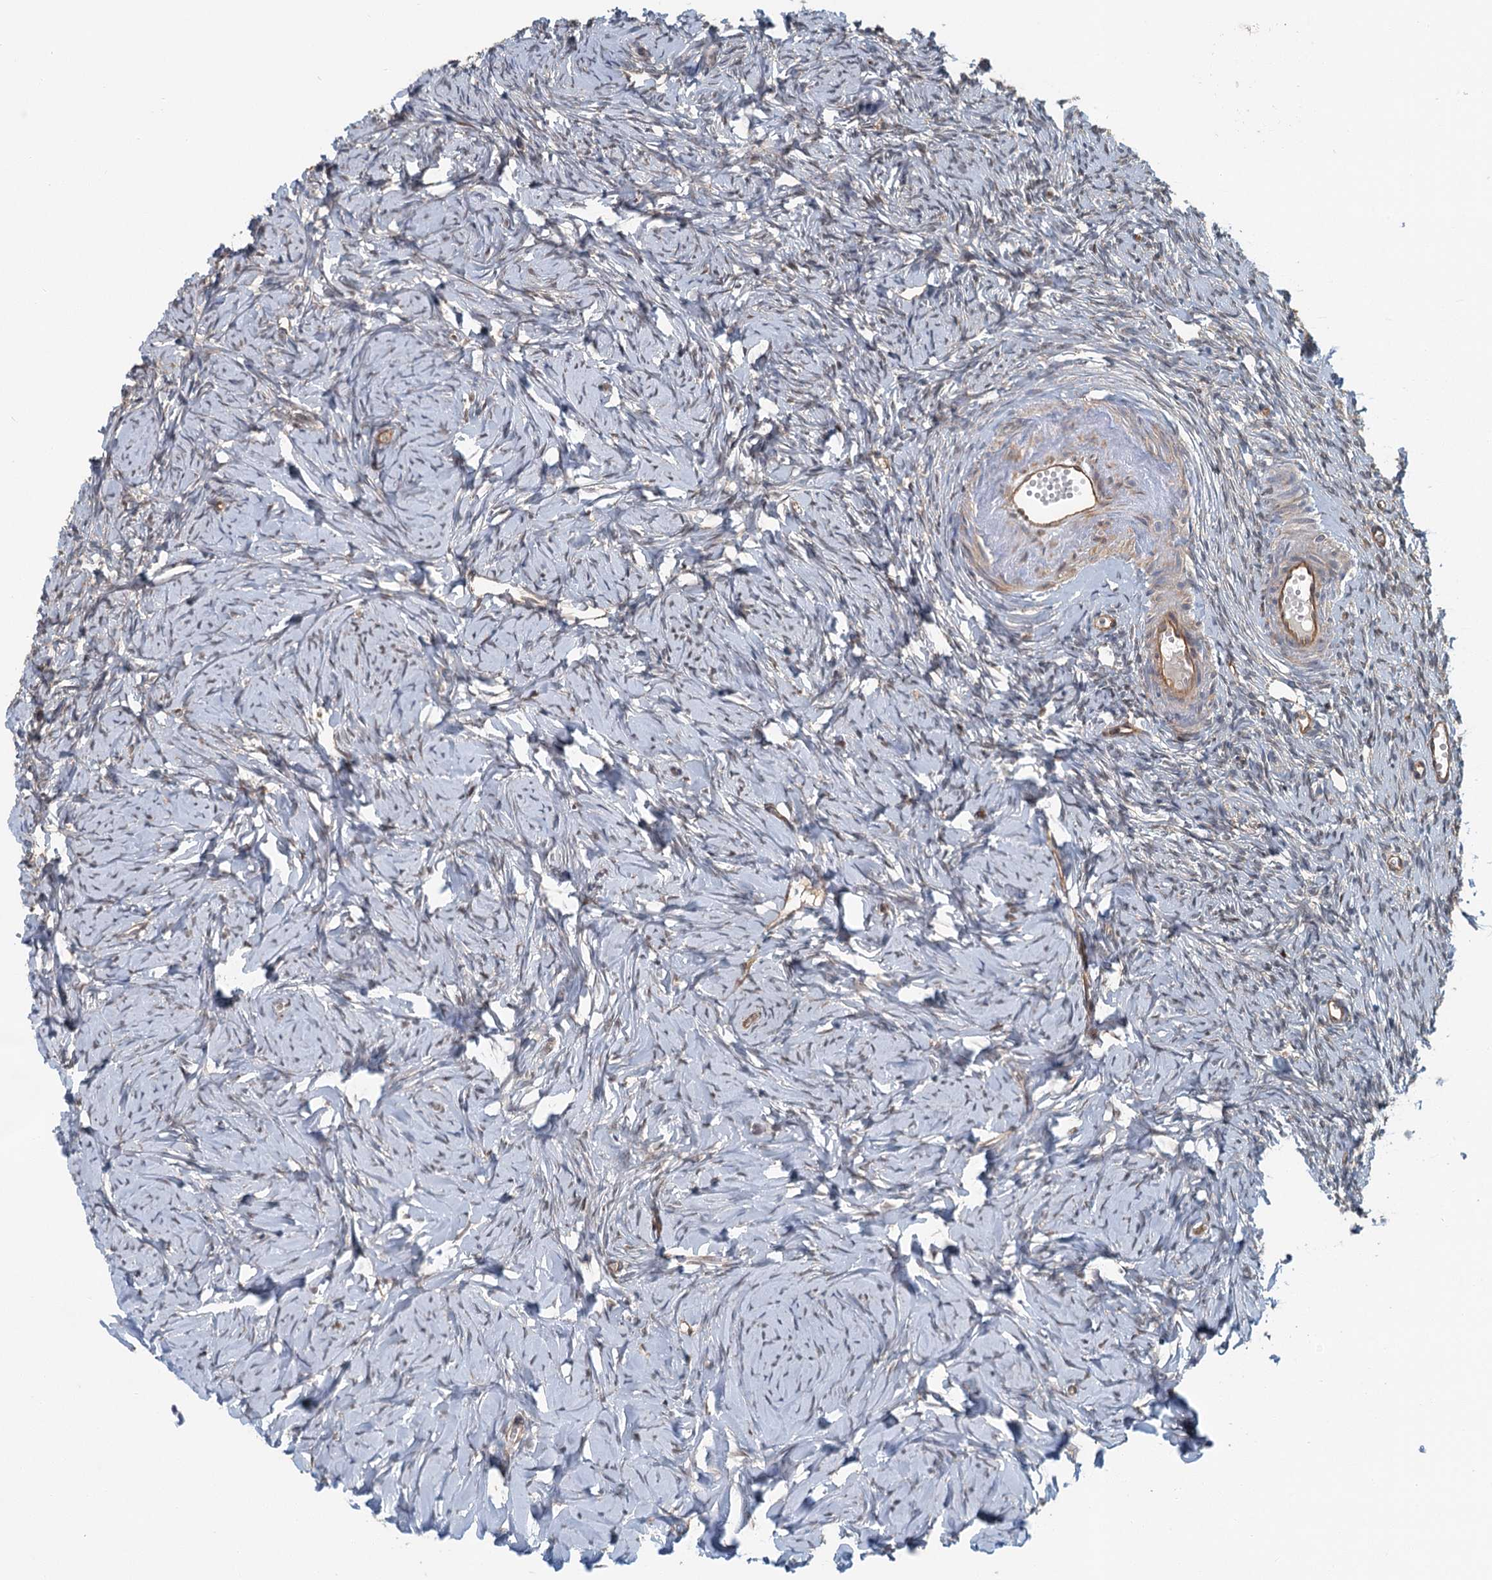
{"staining": {"intensity": "weak", "quantity": ">75%", "location": "cytoplasmic/membranous"}, "tissue": "ovary", "cell_type": "Follicle cells", "image_type": "normal", "snomed": [{"axis": "morphology", "description": "Normal tissue, NOS"}, {"axis": "topography", "description": "Ovary"}], "caption": "High-magnification brightfield microscopy of benign ovary stained with DAB (brown) and counterstained with hematoxylin (blue). follicle cells exhibit weak cytoplasmic/membranous positivity is seen in about>75% of cells.", "gene": "ZNF527", "patient": {"sex": "female", "age": 51}}